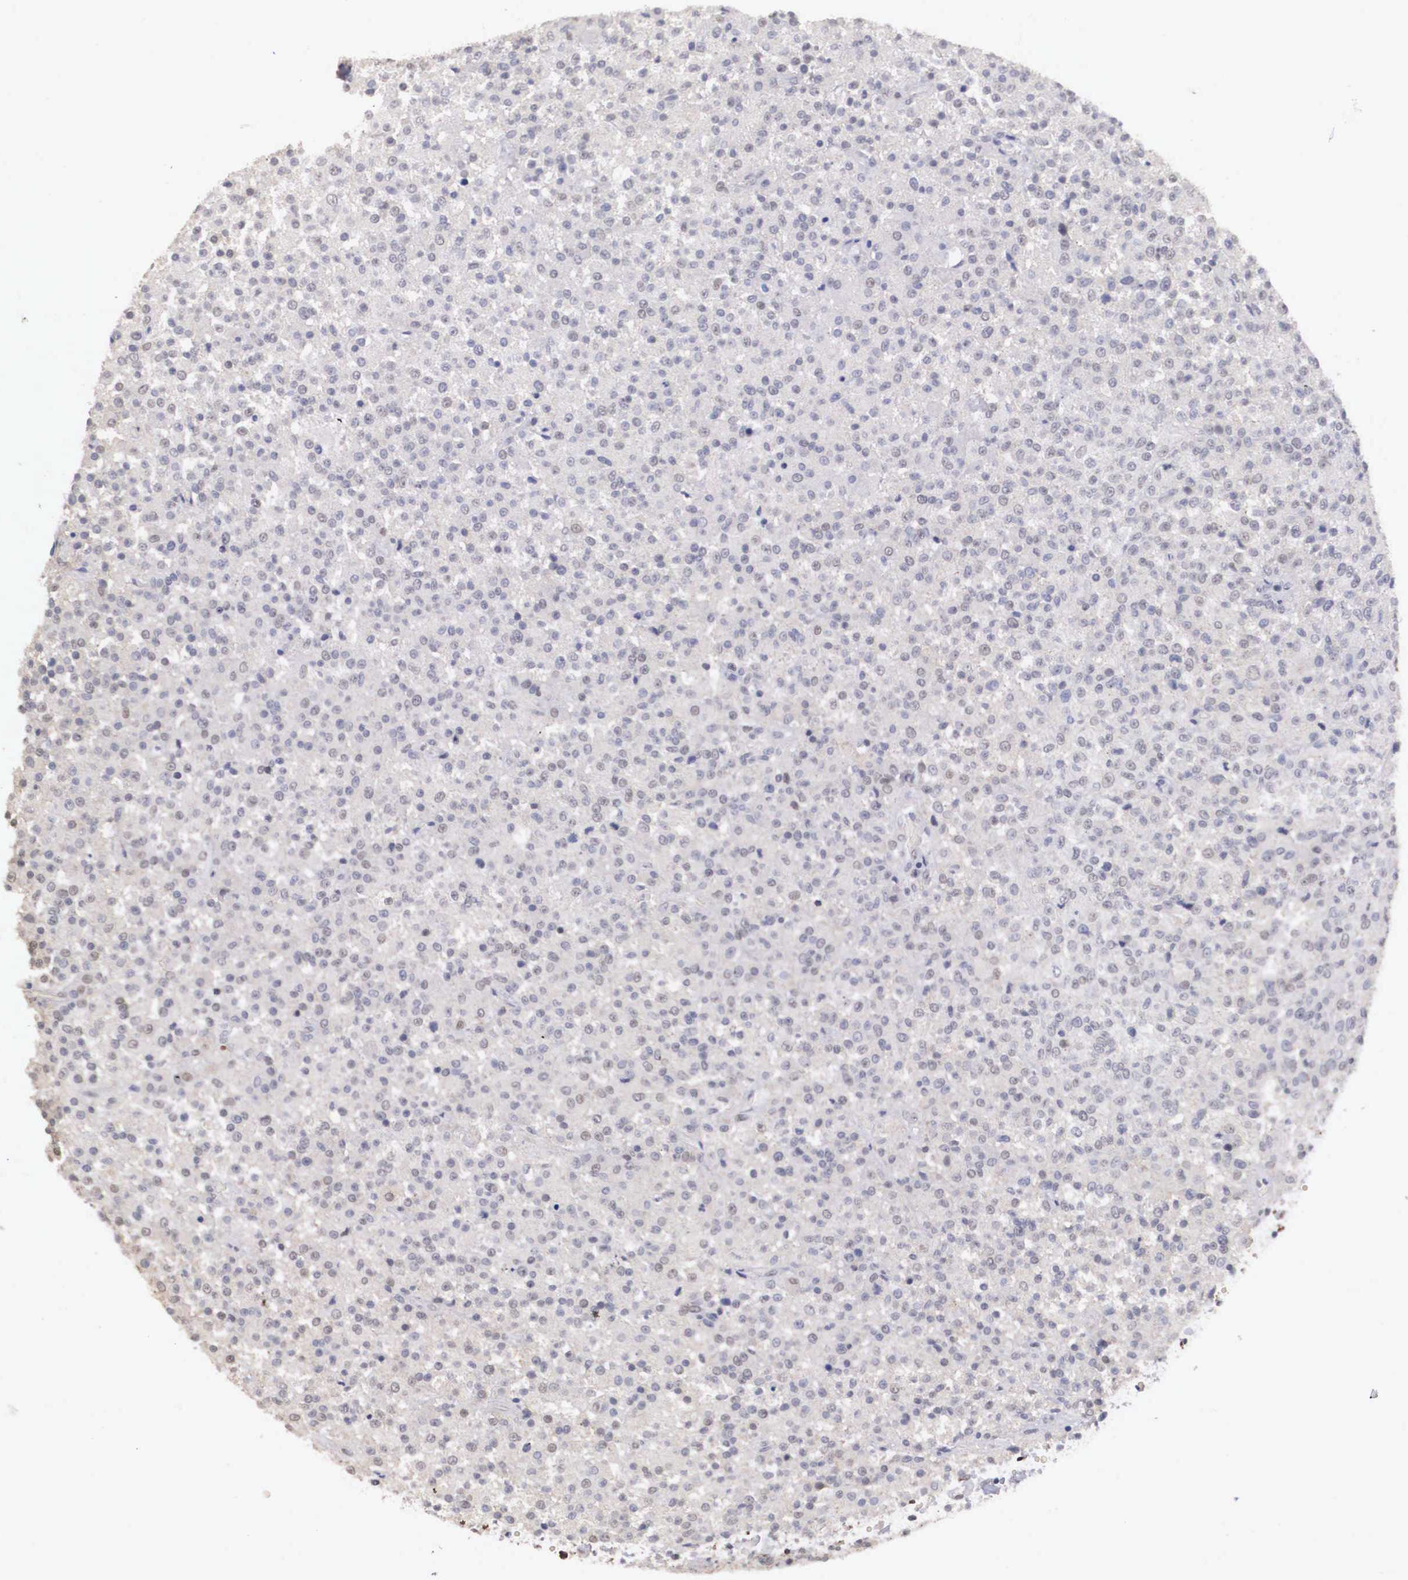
{"staining": {"intensity": "negative", "quantity": "none", "location": "none"}, "tissue": "testis cancer", "cell_type": "Tumor cells", "image_type": "cancer", "snomed": [{"axis": "morphology", "description": "Seminoma, NOS"}, {"axis": "topography", "description": "Testis"}], "caption": "Immunohistochemistry micrograph of human testis cancer stained for a protein (brown), which reveals no expression in tumor cells.", "gene": "ZNF275", "patient": {"sex": "male", "age": 59}}